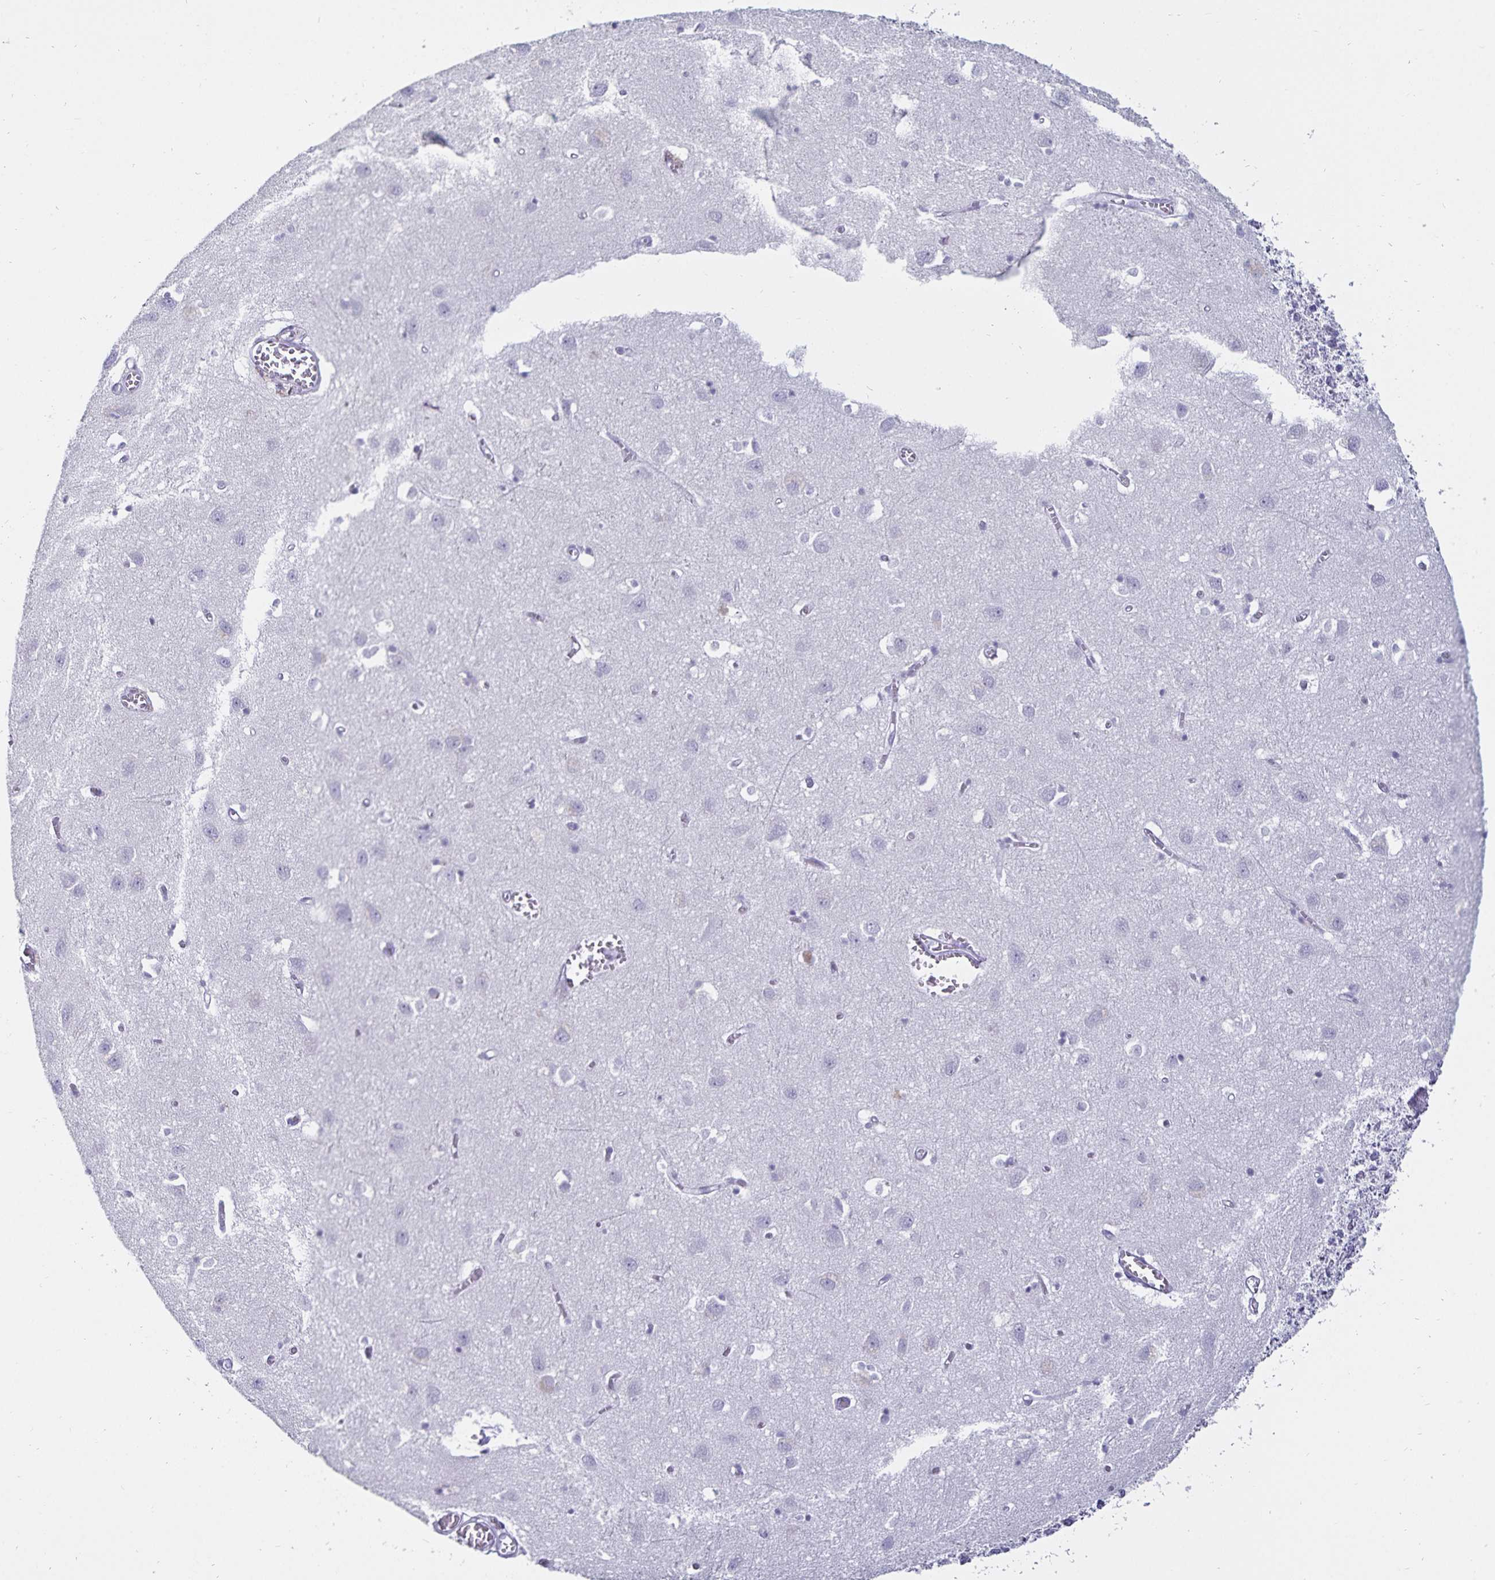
{"staining": {"intensity": "negative", "quantity": "none", "location": "none"}, "tissue": "cerebral cortex", "cell_type": "Endothelial cells", "image_type": "normal", "snomed": [{"axis": "morphology", "description": "Normal tissue, NOS"}, {"axis": "topography", "description": "Cerebral cortex"}], "caption": "The image shows no significant staining in endothelial cells of cerebral cortex.", "gene": "DEFA6", "patient": {"sex": "male", "age": 70}}